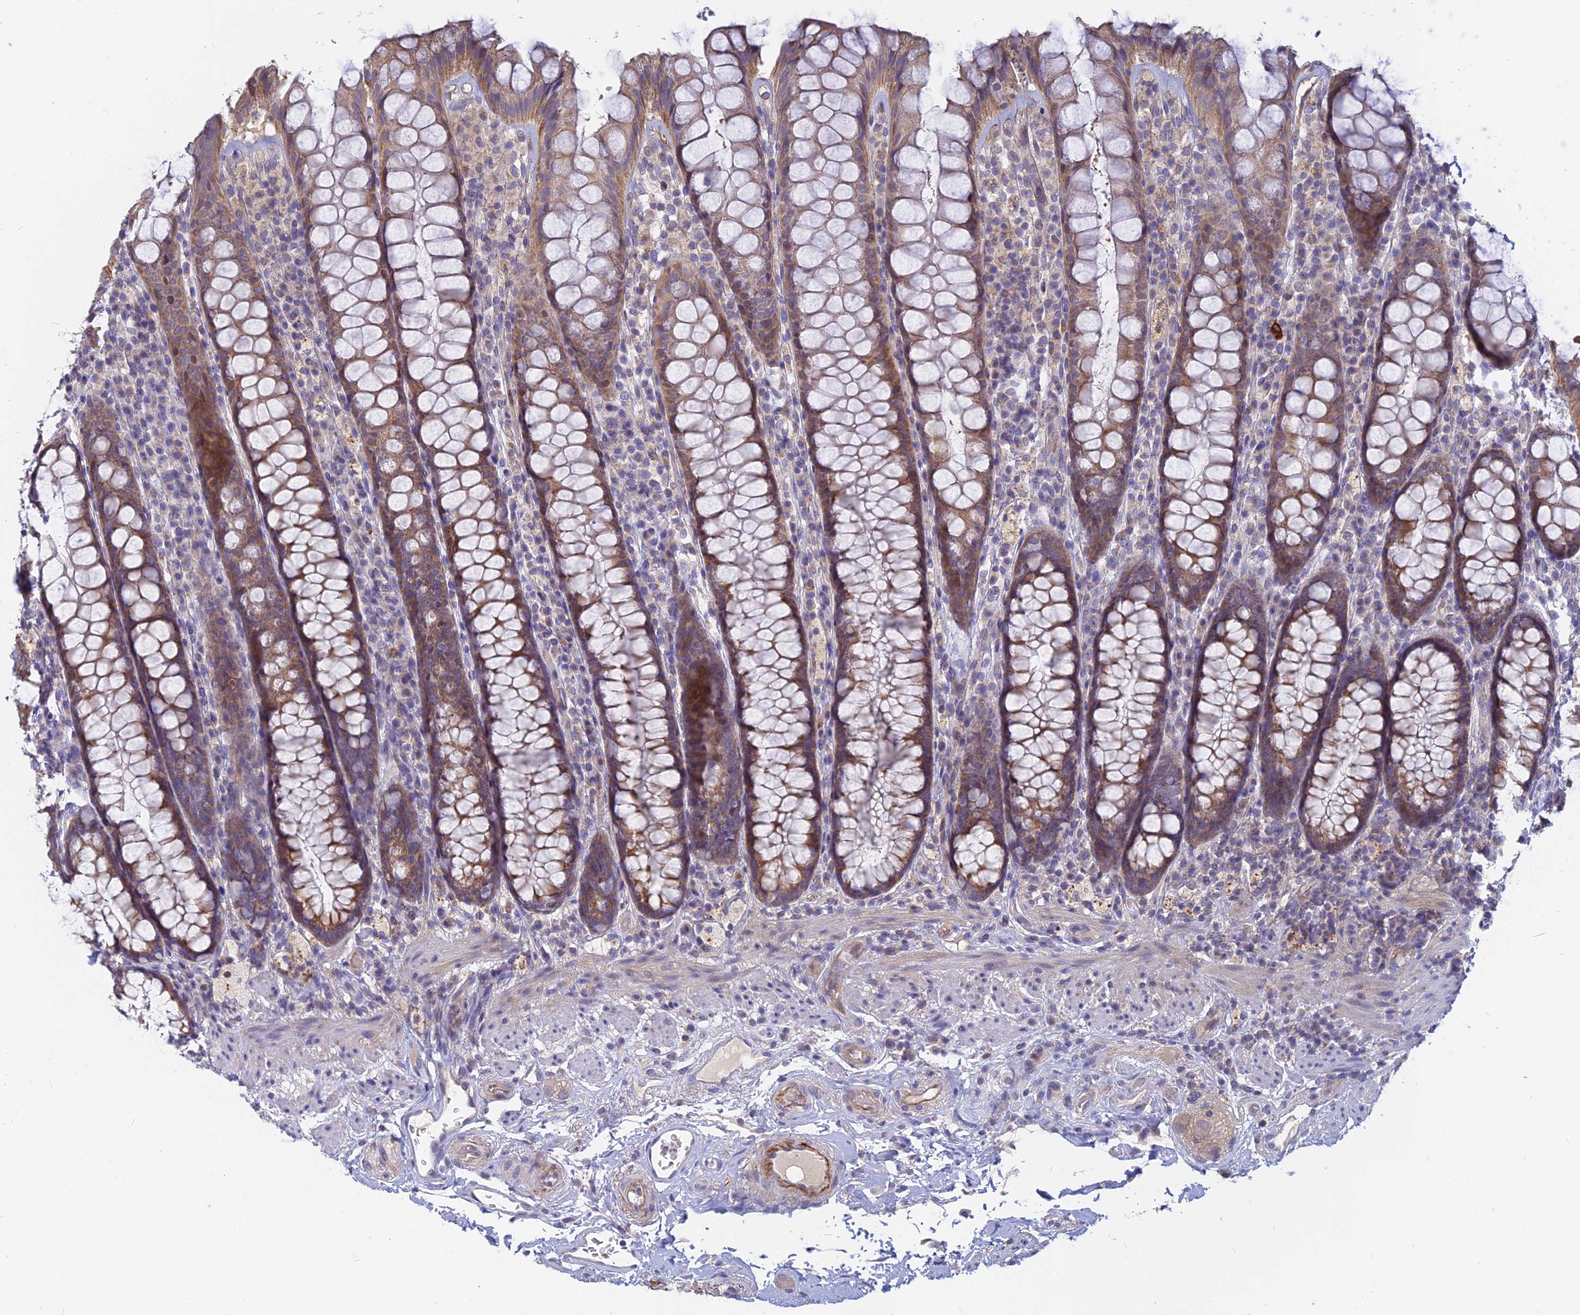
{"staining": {"intensity": "weak", "quantity": ">75%", "location": "cytoplasmic/membranous"}, "tissue": "rectum", "cell_type": "Glandular cells", "image_type": "normal", "snomed": [{"axis": "morphology", "description": "Normal tissue, NOS"}, {"axis": "topography", "description": "Rectum"}], "caption": "High-magnification brightfield microscopy of normal rectum stained with DAB (3,3'-diaminobenzidine) (brown) and counterstained with hematoxylin (blue). glandular cells exhibit weak cytoplasmic/membranous staining is seen in approximately>75% of cells. The protein is shown in brown color, while the nuclei are stained blue.", "gene": "CACNA1B", "patient": {"sex": "male", "age": 83}}